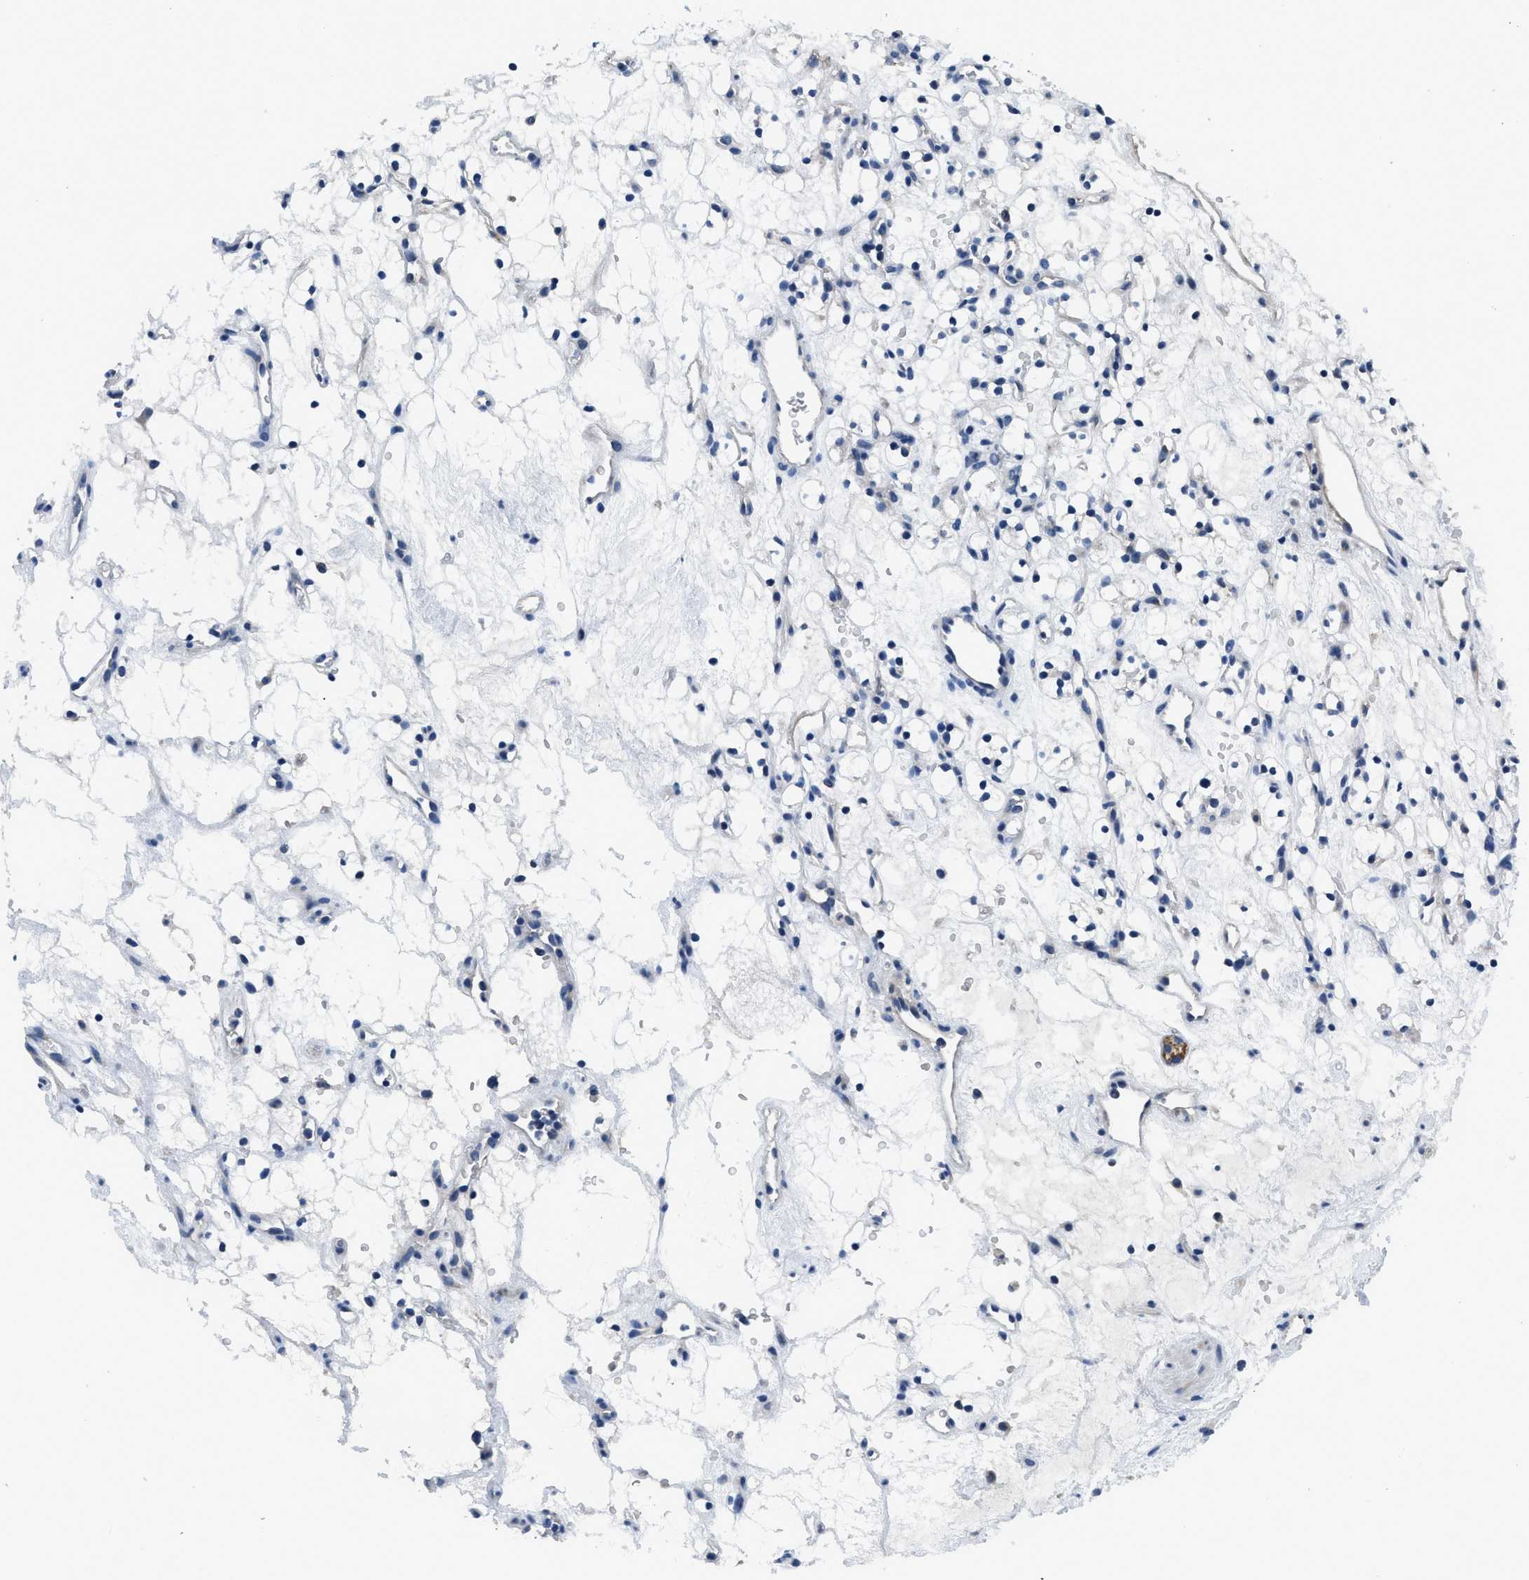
{"staining": {"intensity": "negative", "quantity": "none", "location": "none"}, "tissue": "renal cancer", "cell_type": "Tumor cells", "image_type": "cancer", "snomed": [{"axis": "morphology", "description": "Adenocarcinoma, NOS"}, {"axis": "topography", "description": "Kidney"}], "caption": "Immunohistochemistry (IHC) image of neoplastic tissue: human renal adenocarcinoma stained with DAB (3,3'-diaminobenzidine) displays no significant protein expression in tumor cells. (DAB IHC, high magnification).", "gene": "GJA3", "patient": {"sex": "female", "age": 60}}